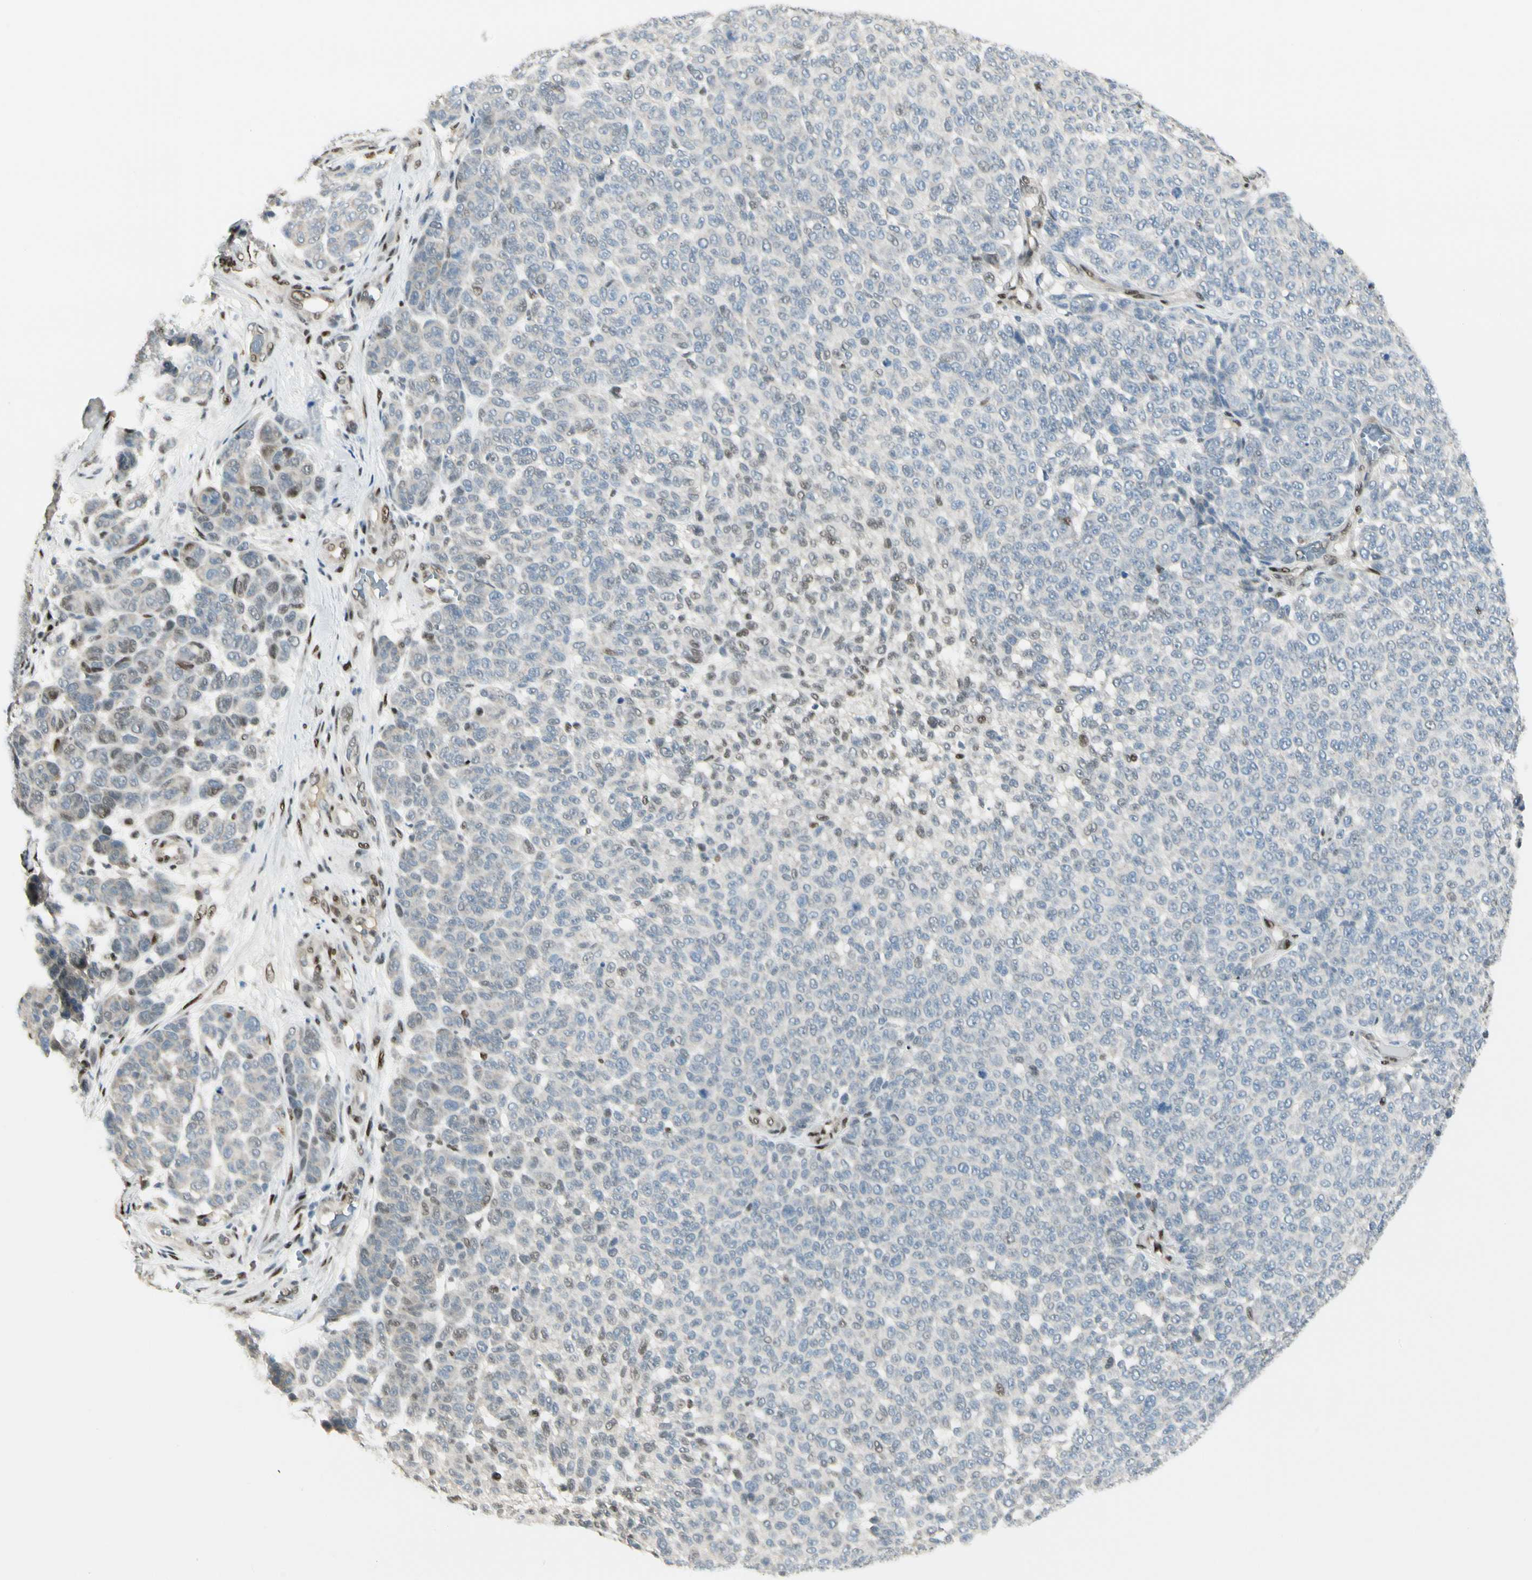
{"staining": {"intensity": "moderate", "quantity": "<25%", "location": "nuclear"}, "tissue": "melanoma", "cell_type": "Tumor cells", "image_type": "cancer", "snomed": [{"axis": "morphology", "description": "Malignant melanoma, NOS"}, {"axis": "topography", "description": "Skin"}], "caption": "This photomicrograph exhibits malignant melanoma stained with immunohistochemistry (IHC) to label a protein in brown. The nuclear of tumor cells show moderate positivity for the protein. Nuclei are counter-stained blue.", "gene": "ATXN1", "patient": {"sex": "male", "age": 59}}